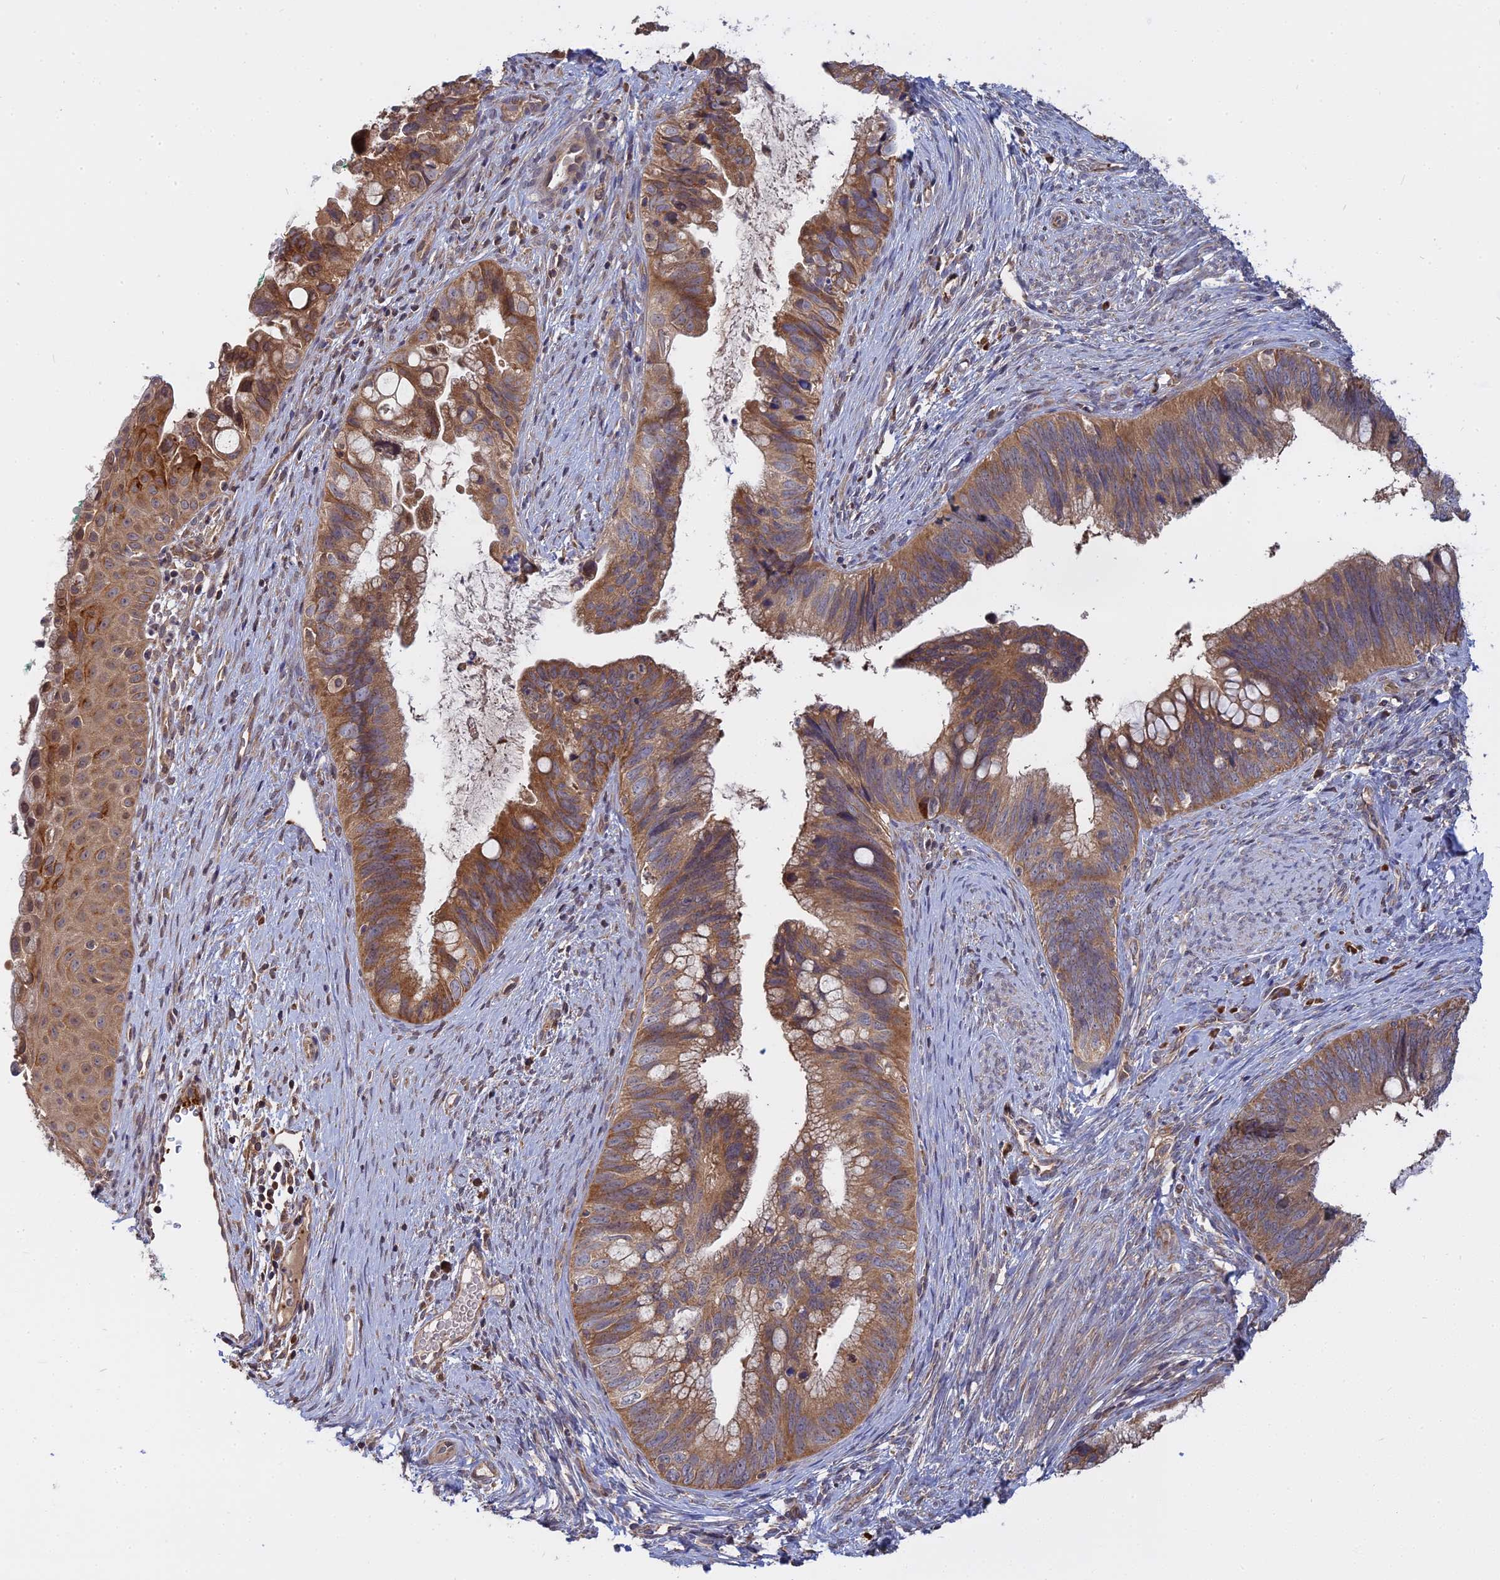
{"staining": {"intensity": "moderate", "quantity": ">75%", "location": "cytoplasmic/membranous"}, "tissue": "cervical cancer", "cell_type": "Tumor cells", "image_type": "cancer", "snomed": [{"axis": "morphology", "description": "Adenocarcinoma, NOS"}, {"axis": "topography", "description": "Cervix"}], "caption": "Cervical cancer (adenocarcinoma) stained with a protein marker demonstrates moderate staining in tumor cells.", "gene": "IL21R", "patient": {"sex": "female", "age": 42}}